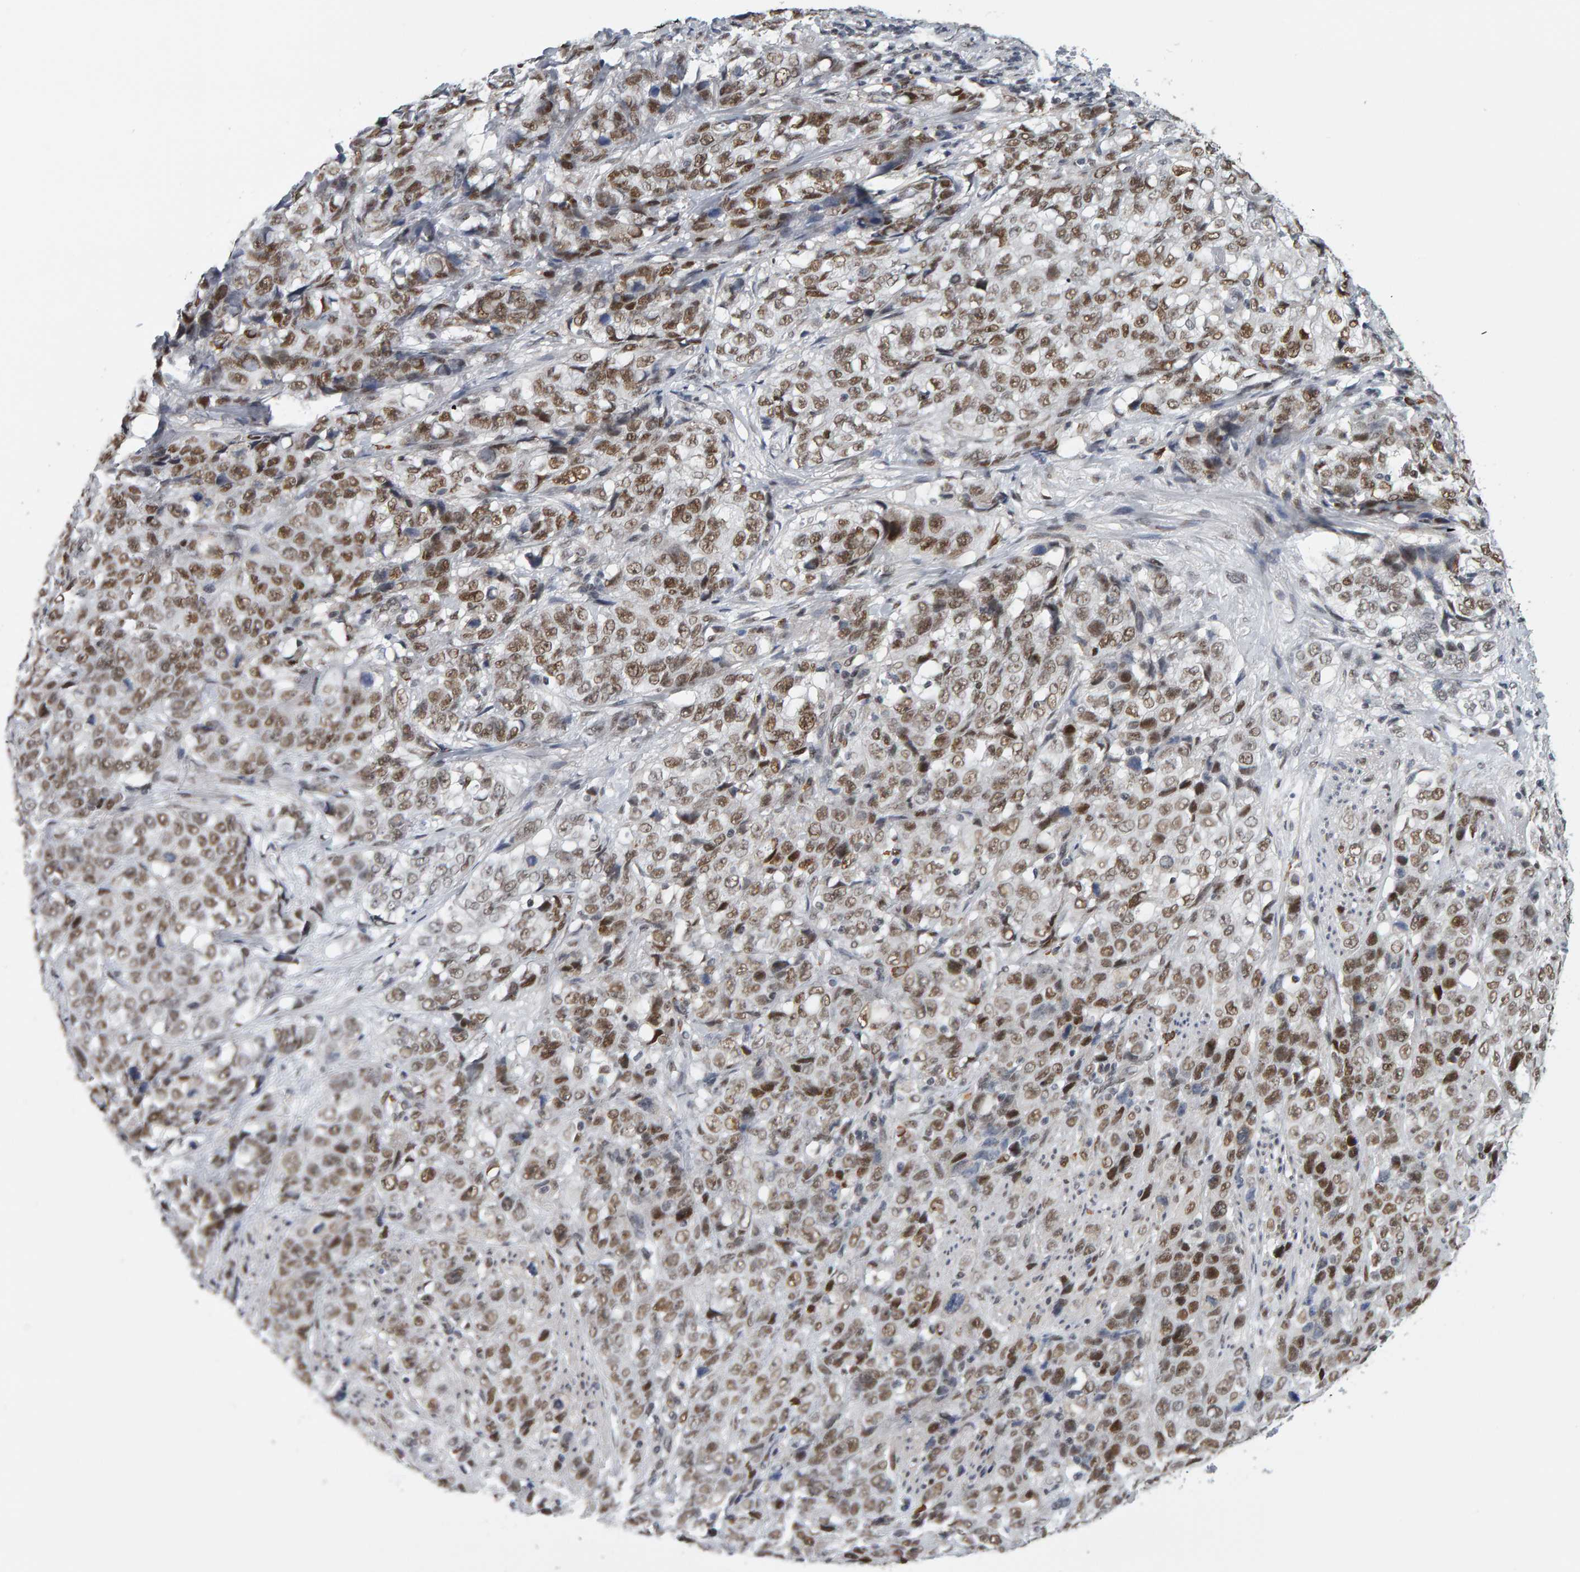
{"staining": {"intensity": "moderate", "quantity": ">75%", "location": "nuclear"}, "tissue": "stomach cancer", "cell_type": "Tumor cells", "image_type": "cancer", "snomed": [{"axis": "morphology", "description": "Adenocarcinoma, NOS"}, {"axis": "topography", "description": "Stomach"}], "caption": "This micrograph exhibits immunohistochemistry (IHC) staining of human adenocarcinoma (stomach), with medium moderate nuclear positivity in approximately >75% of tumor cells.", "gene": "ATF7IP", "patient": {"sex": "male", "age": 48}}